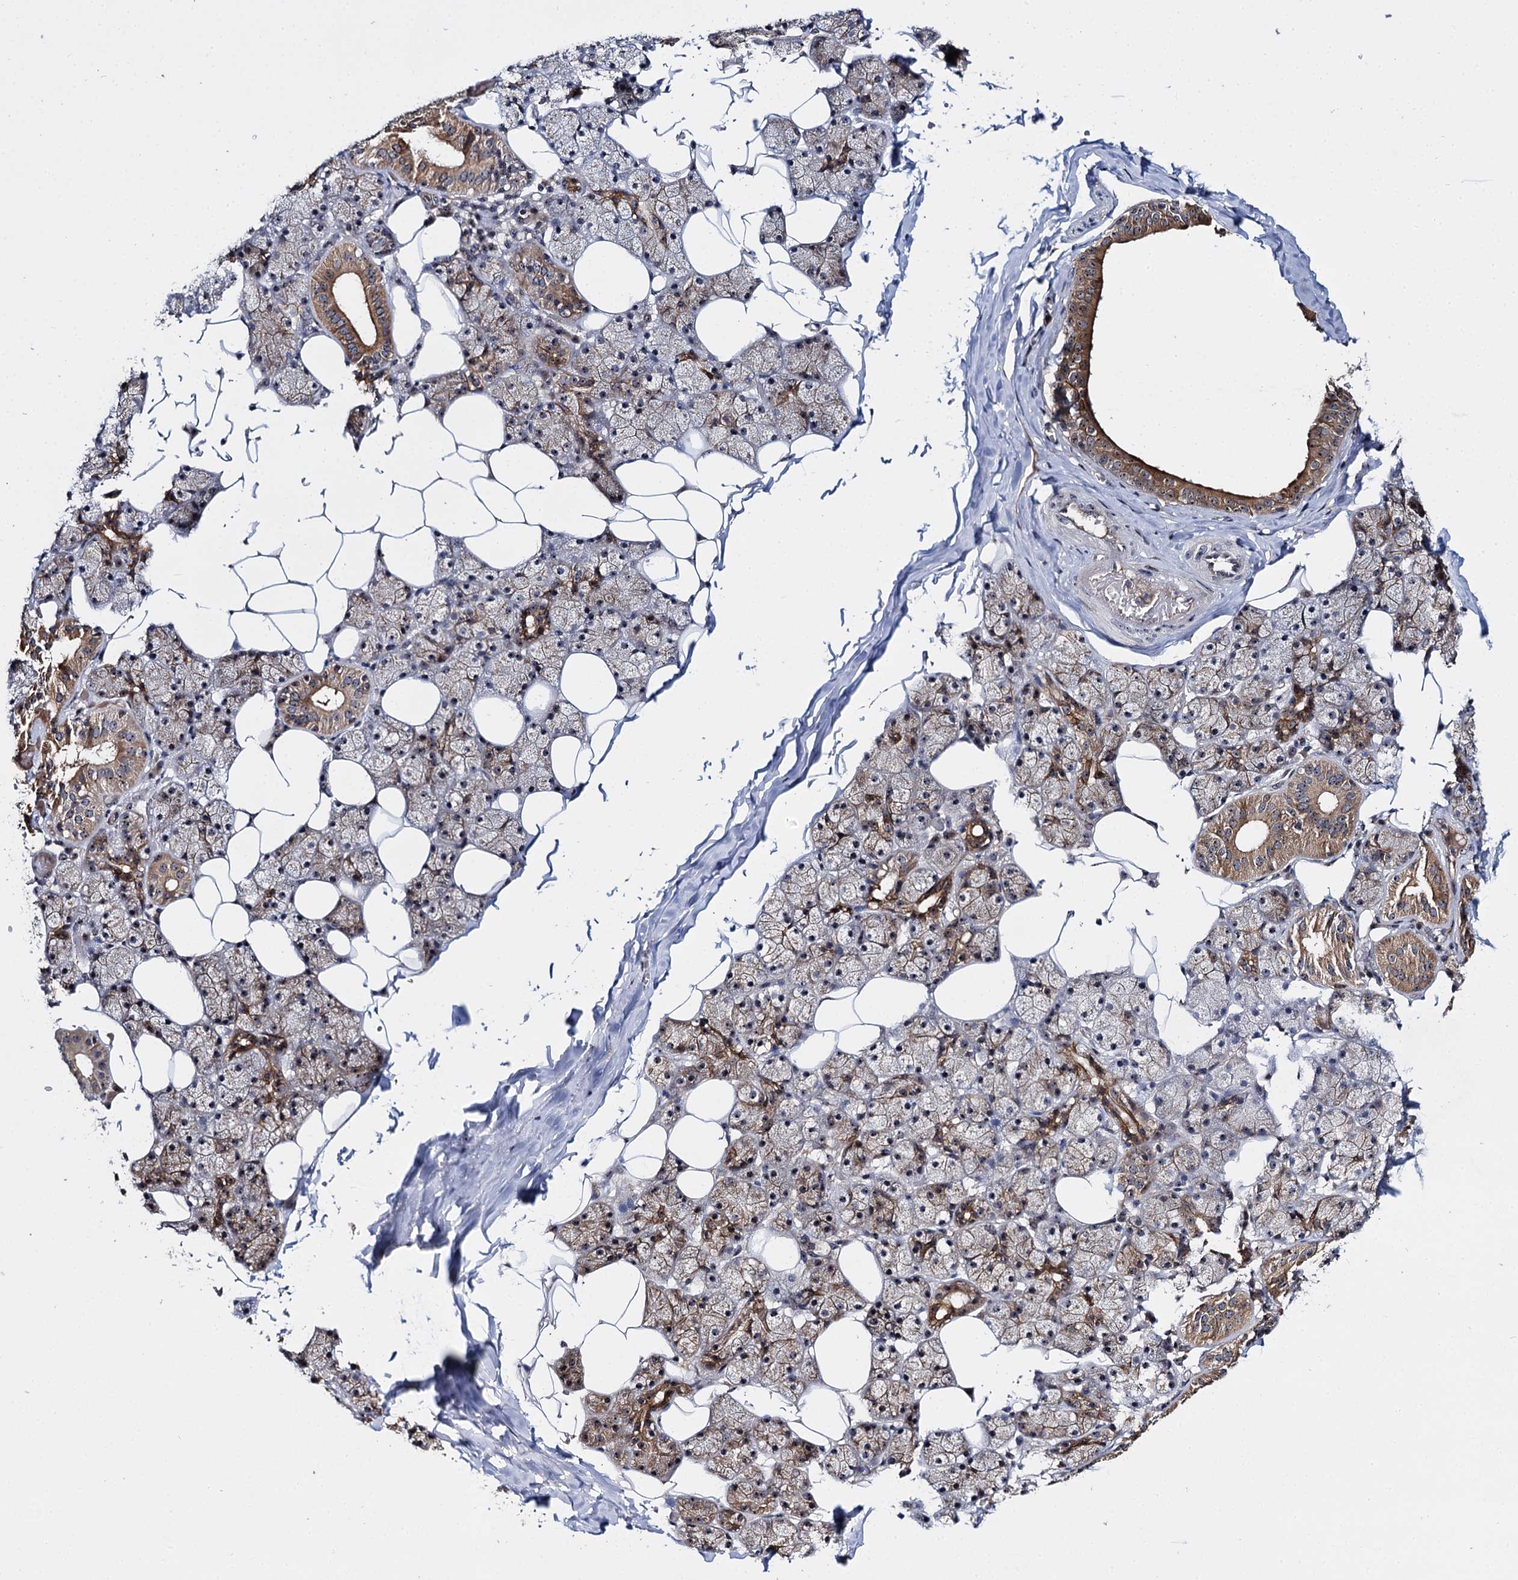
{"staining": {"intensity": "moderate", "quantity": ">75%", "location": "cytoplasmic/membranous,nuclear"}, "tissue": "salivary gland", "cell_type": "Glandular cells", "image_type": "normal", "snomed": [{"axis": "morphology", "description": "Normal tissue, NOS"}, {"axis": "topography", "description": "Salivary gland"}], "caption": "Glandular cells reveal medium levels of moderate cytoplasmic/membranous,nuclear staining in approximately >75% of cells in unremarkable human salivary gland. Using DAB (3,3'-diaminobenzidine) (brown) and hematoxylin (blue) stains, captured at high magnification using brightfield microscopy.", "gene": "SUPT20H", "patient": {"sex": "female", "age": 33}}